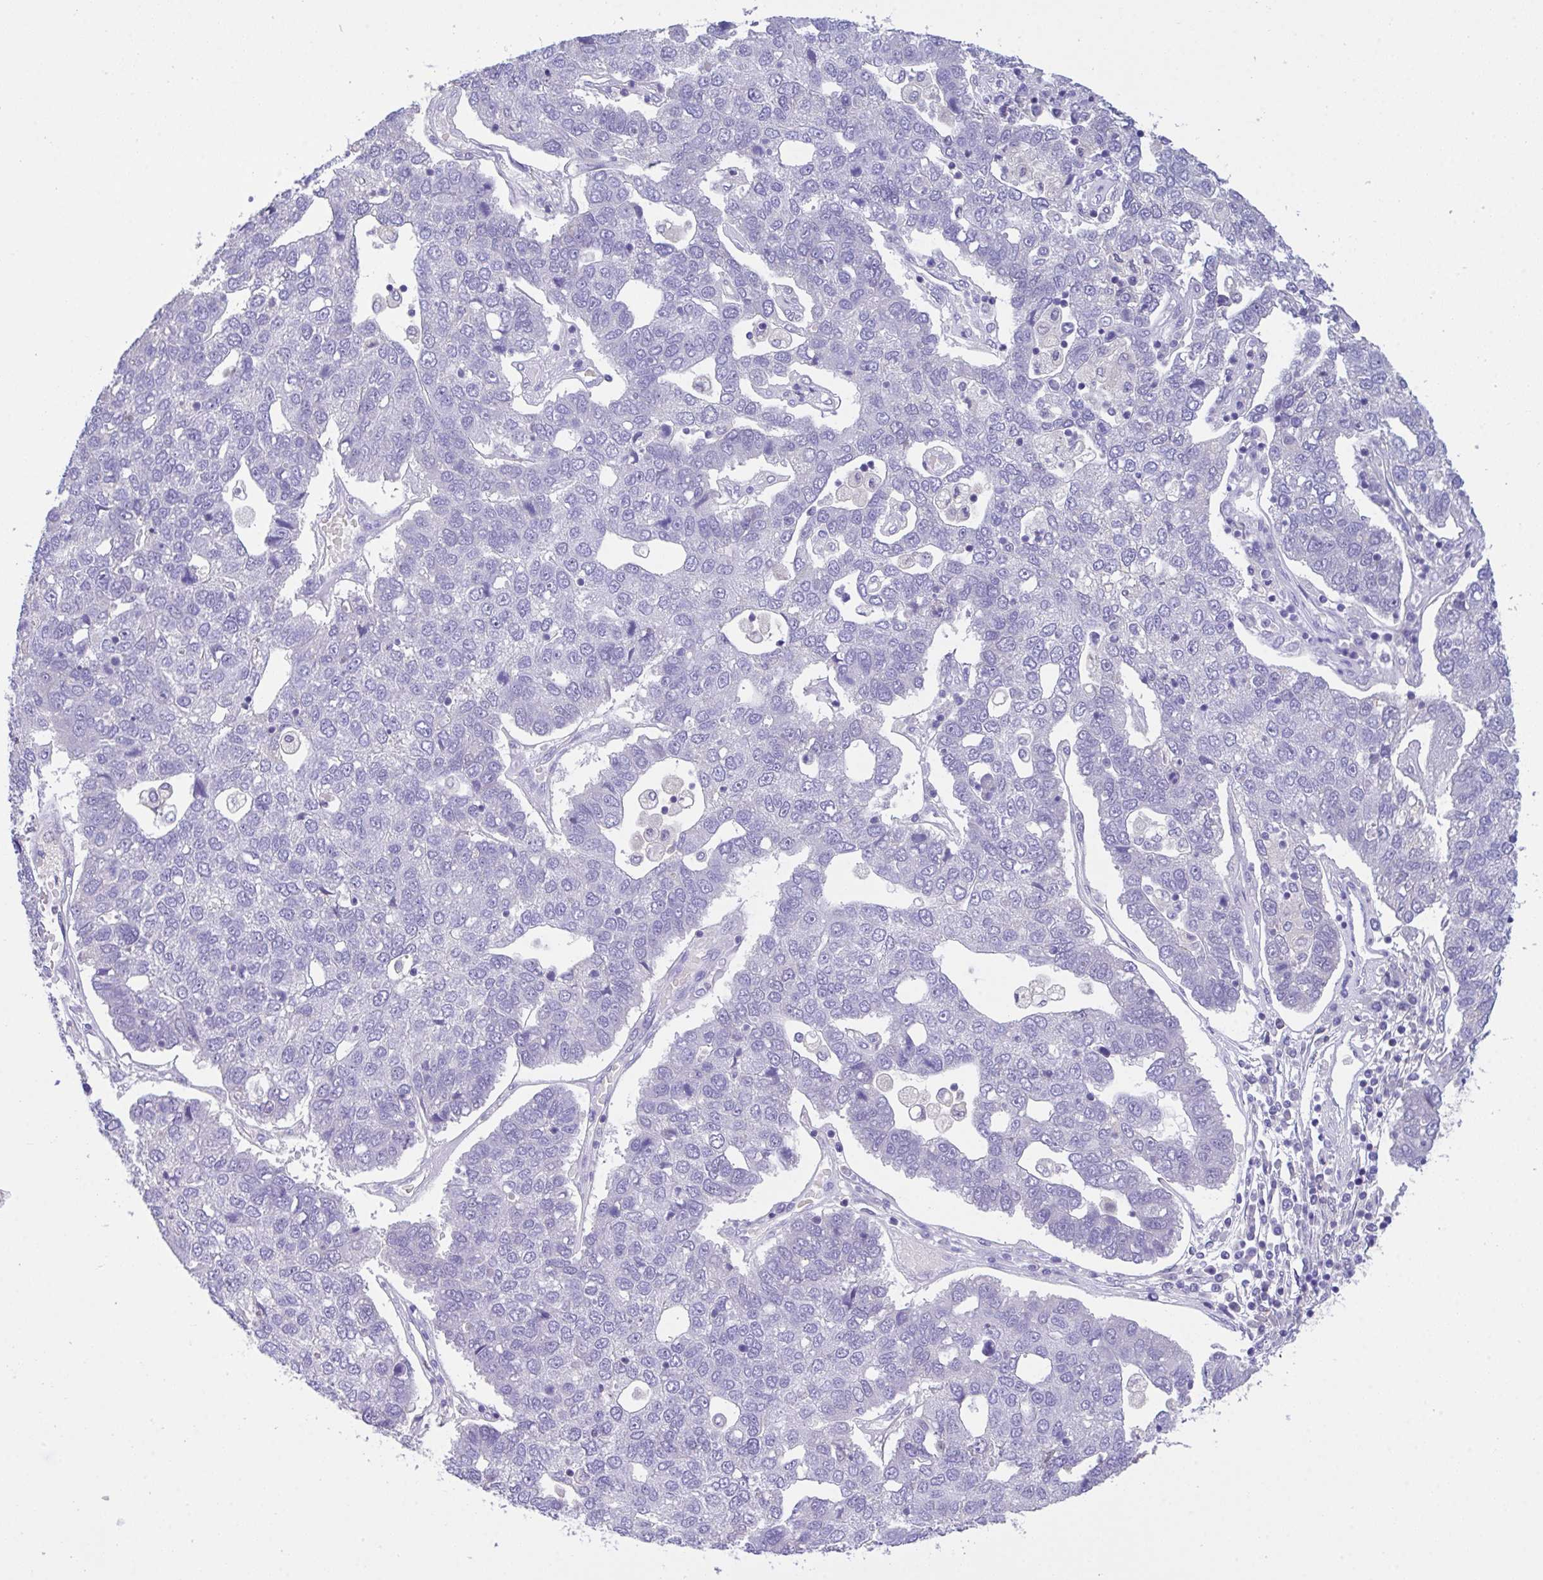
{"staining": {"intensity": "negative", "quantity": "none", "location": "none"}, "tissue": "pancreatic cancer", "cell_type": "Tumor cells", "image_type": "cancer", "snomed": [{"axis": "morphology", "description": "Adenocarcinoma, NOS"}, {"axis": "topography", "description": "Pancreas"}], "caption": "Protein analysis of pancreatic cancer (adenocarcinoma) demonstrates no significant positivity in tumor cells.", "gene": "CA10", "patient": {"sex": "female", "age": 61}}